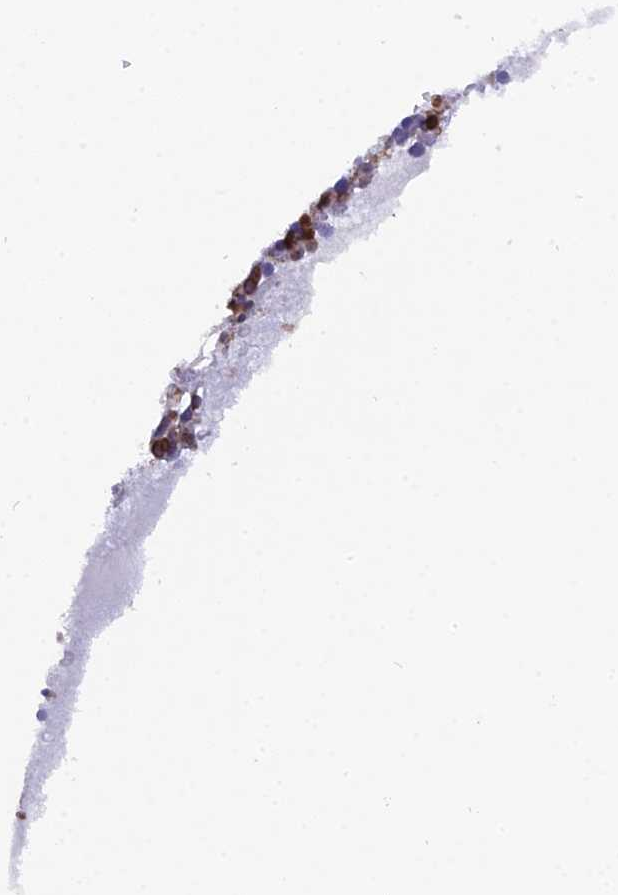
{"staining": {"intensity": "strong", "quantity": "25%-75%", "location": "nuclear"}, "tissue": "bone marrow", "cell_type": "Hematopoietic cells", "image_type": "normal", "snomed": [{"axis": "morphology", "description": "Normal tissue, NOS"}, {"axis": "topography", "description": "Bone marrow"}], "caption": "An IHC histopathology image of unremarkable tissue is shown. Protein staining in brown labels strong nuclear positivity in bone marrow within hematopoietic cells.", "gene": "APOBR", "patient": {"sex": "female", "age": 76}}